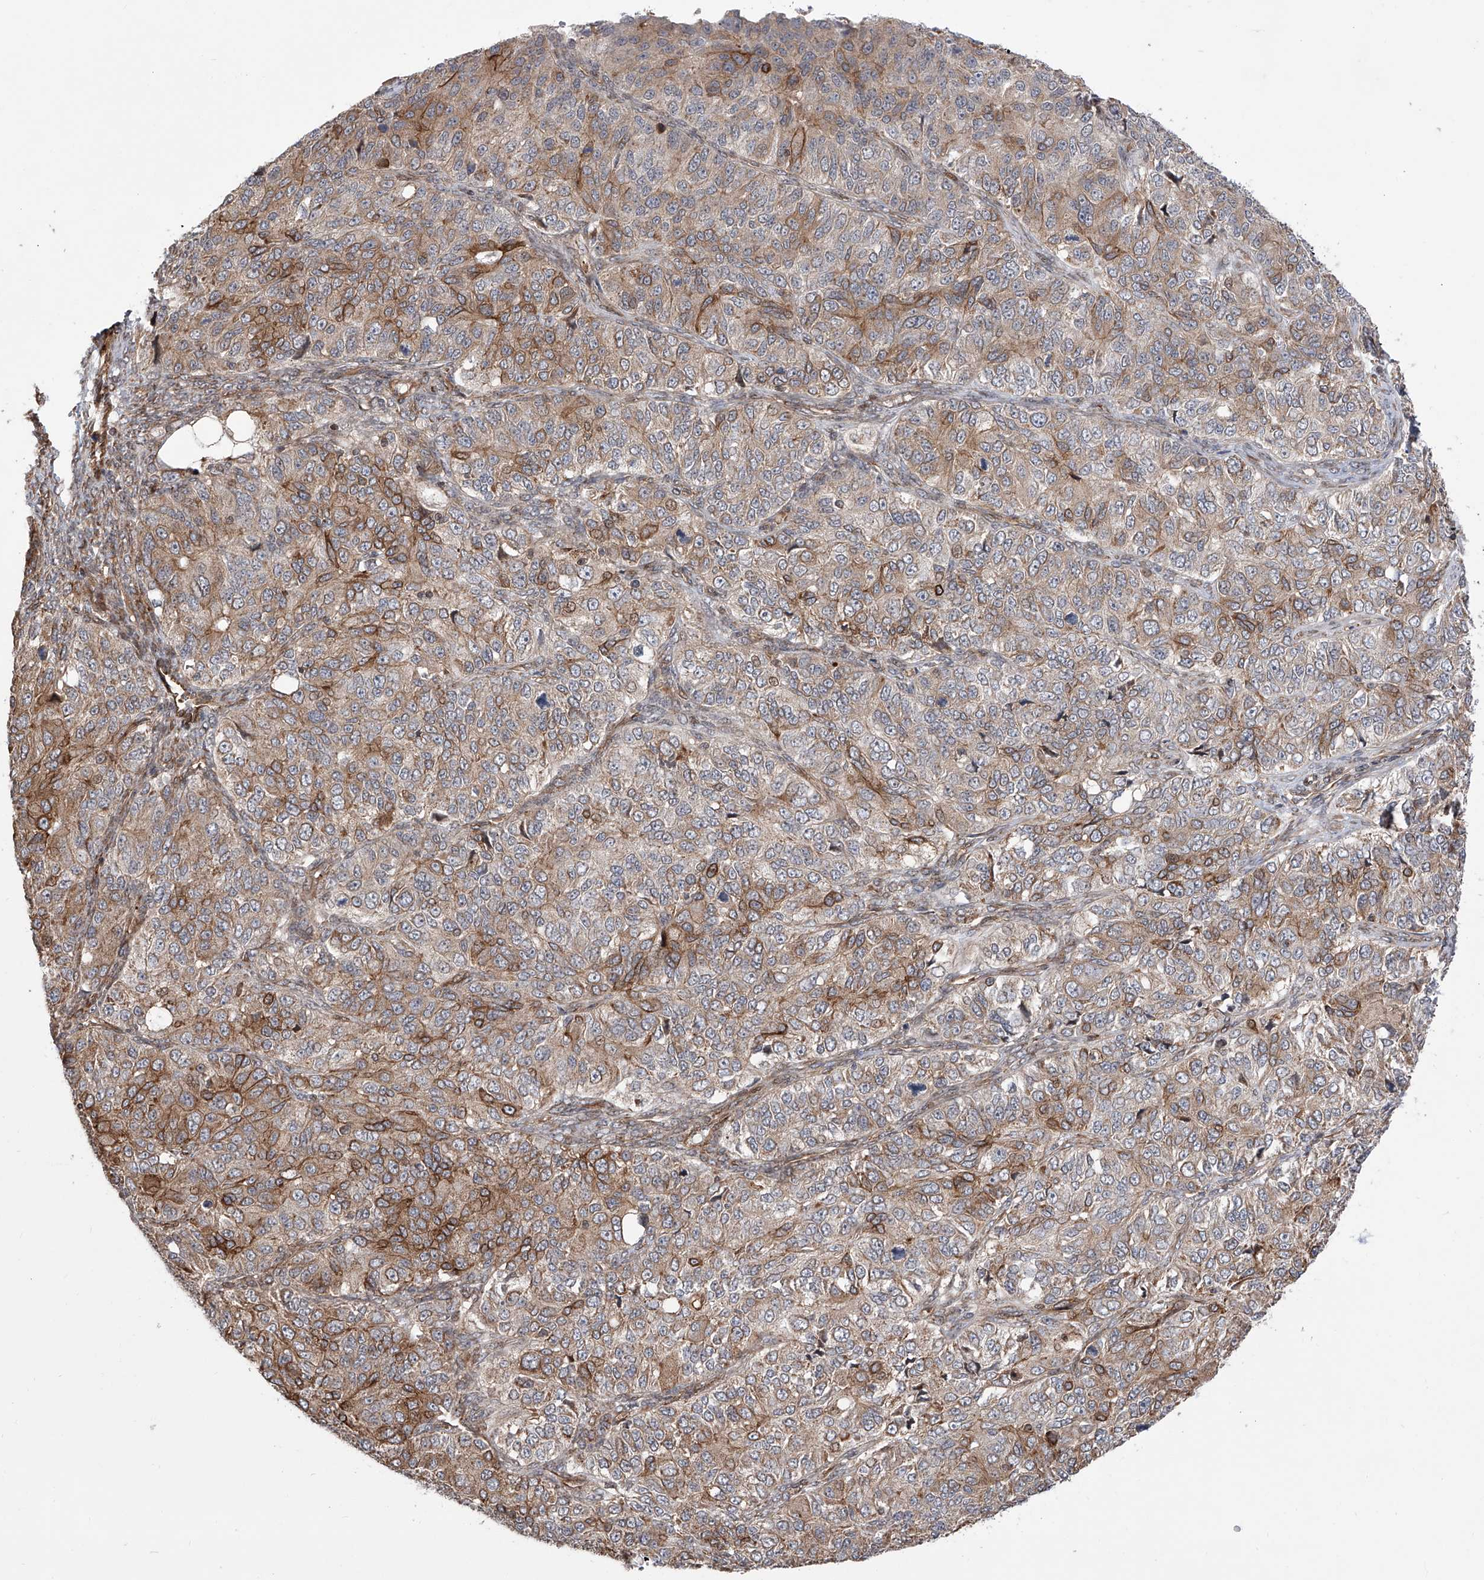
{"staining": {"intensity": "moderate", "quantity": "25%-75%", "location": "cytoplasmic/membranous"}, "tissue": "ovarian cancer", "cell_type": "Tumor cells", "image_type": "cancer", "snomed": [{"axis": "morphology", "description": "Carcinoma, endometroid"}, {"axis": "topography", "description": "Ovary"}], "caption": "Endometroid carcinoma (ovarian) stained for a protein (brown) shows moderate cytoplasmic/membranous positive positivity in about 25%-75% of tumor cells.", "gene": "APAF1", "patient": {"sex": "female", "age": 51}}